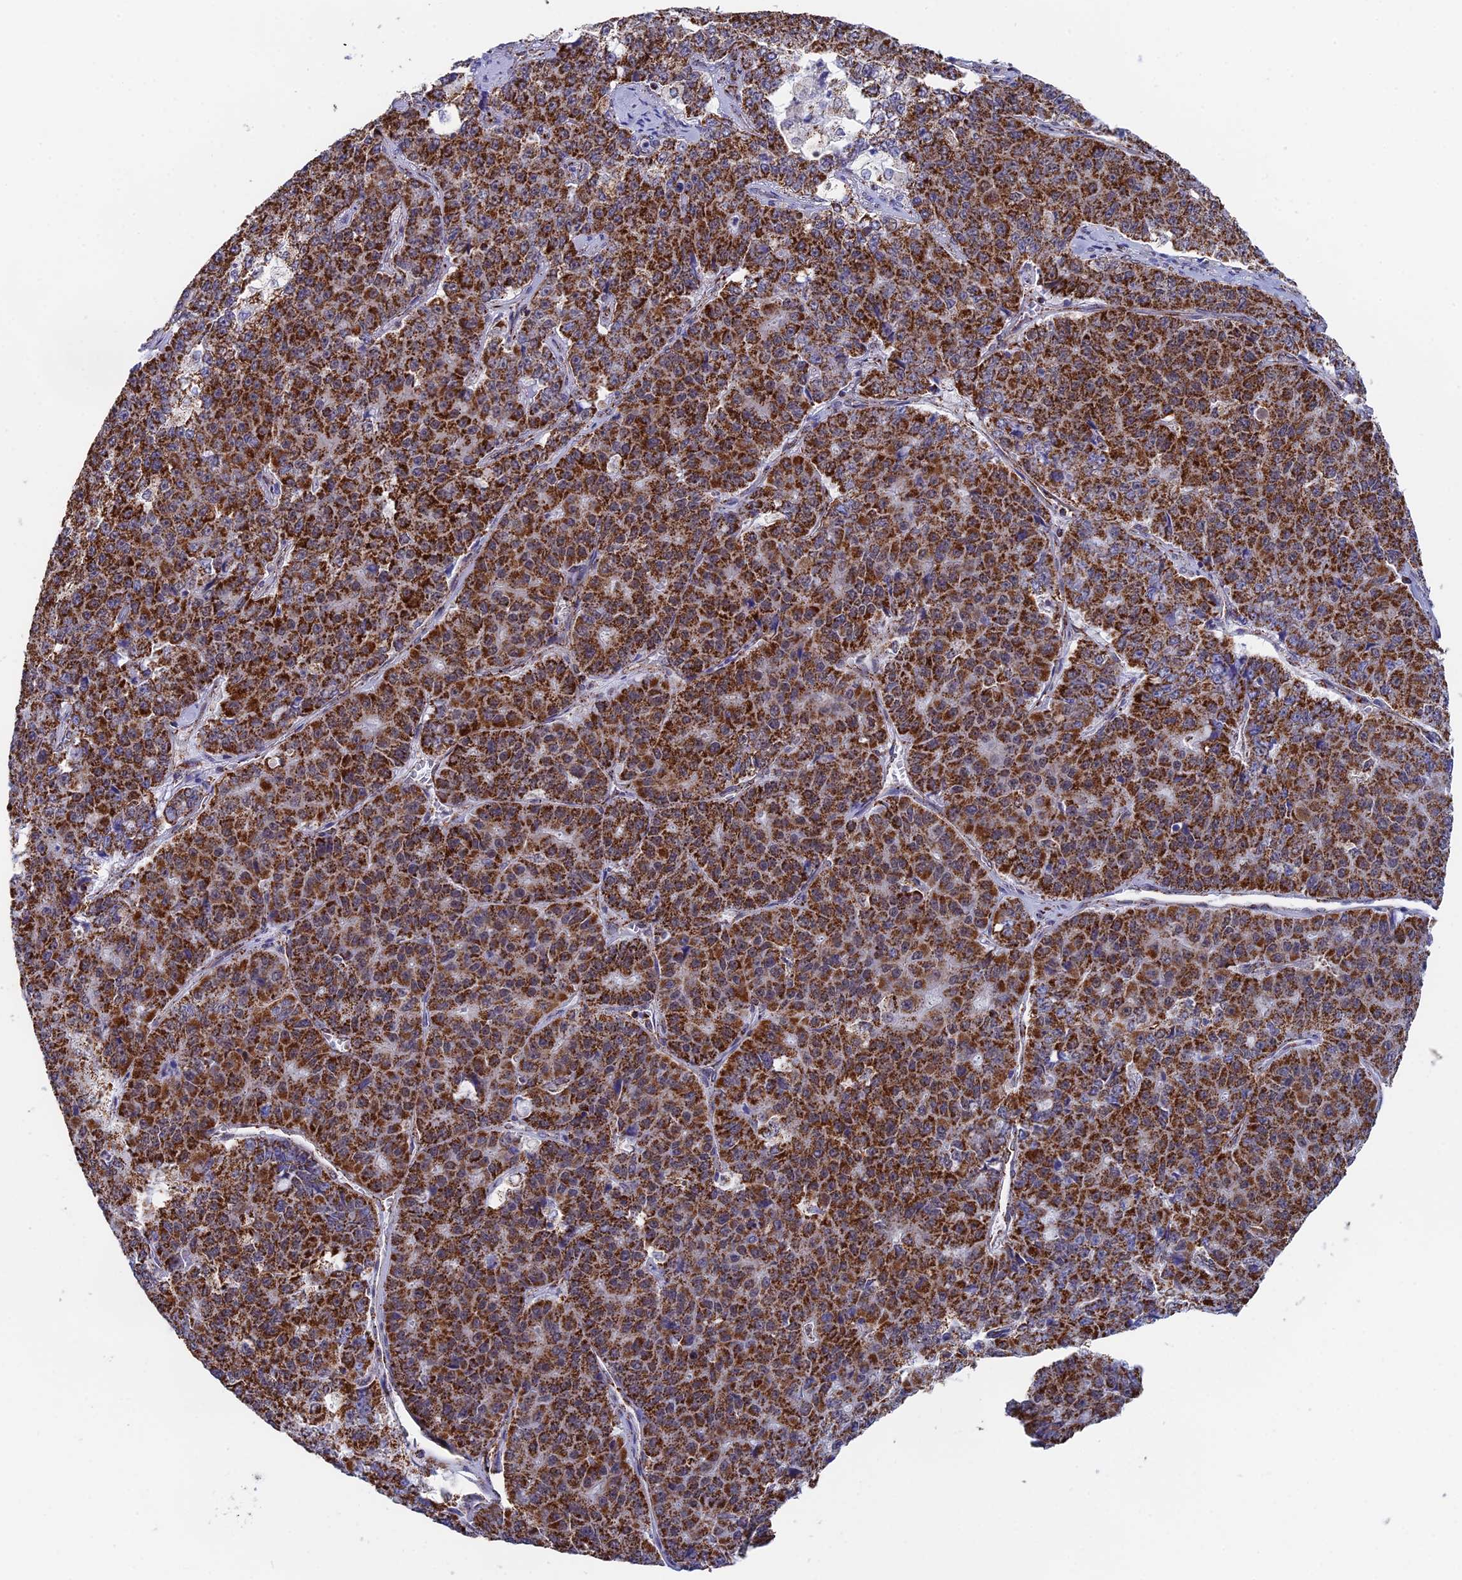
{"staining": {"intensity": "strong", "quantity": ">75%", "location": "cytoplasmic/membranous"}, "tissue": "pancreatic cancer", "cell_type": "Tumor cells", "image_type": "cancer", "snomed": [{"axis": "morphology", "description": "Adenocarcinoma, NOS"}, {"axis": "topography", "description": "Pancreas"}], "caption": "Protein staining exhibits strong cytoplasmic/membranous staining in approximately >75% of tumor cells in pancreatic cancer.", "gene": "CDC16", "patient": {"sex": "male", "age": 50}}